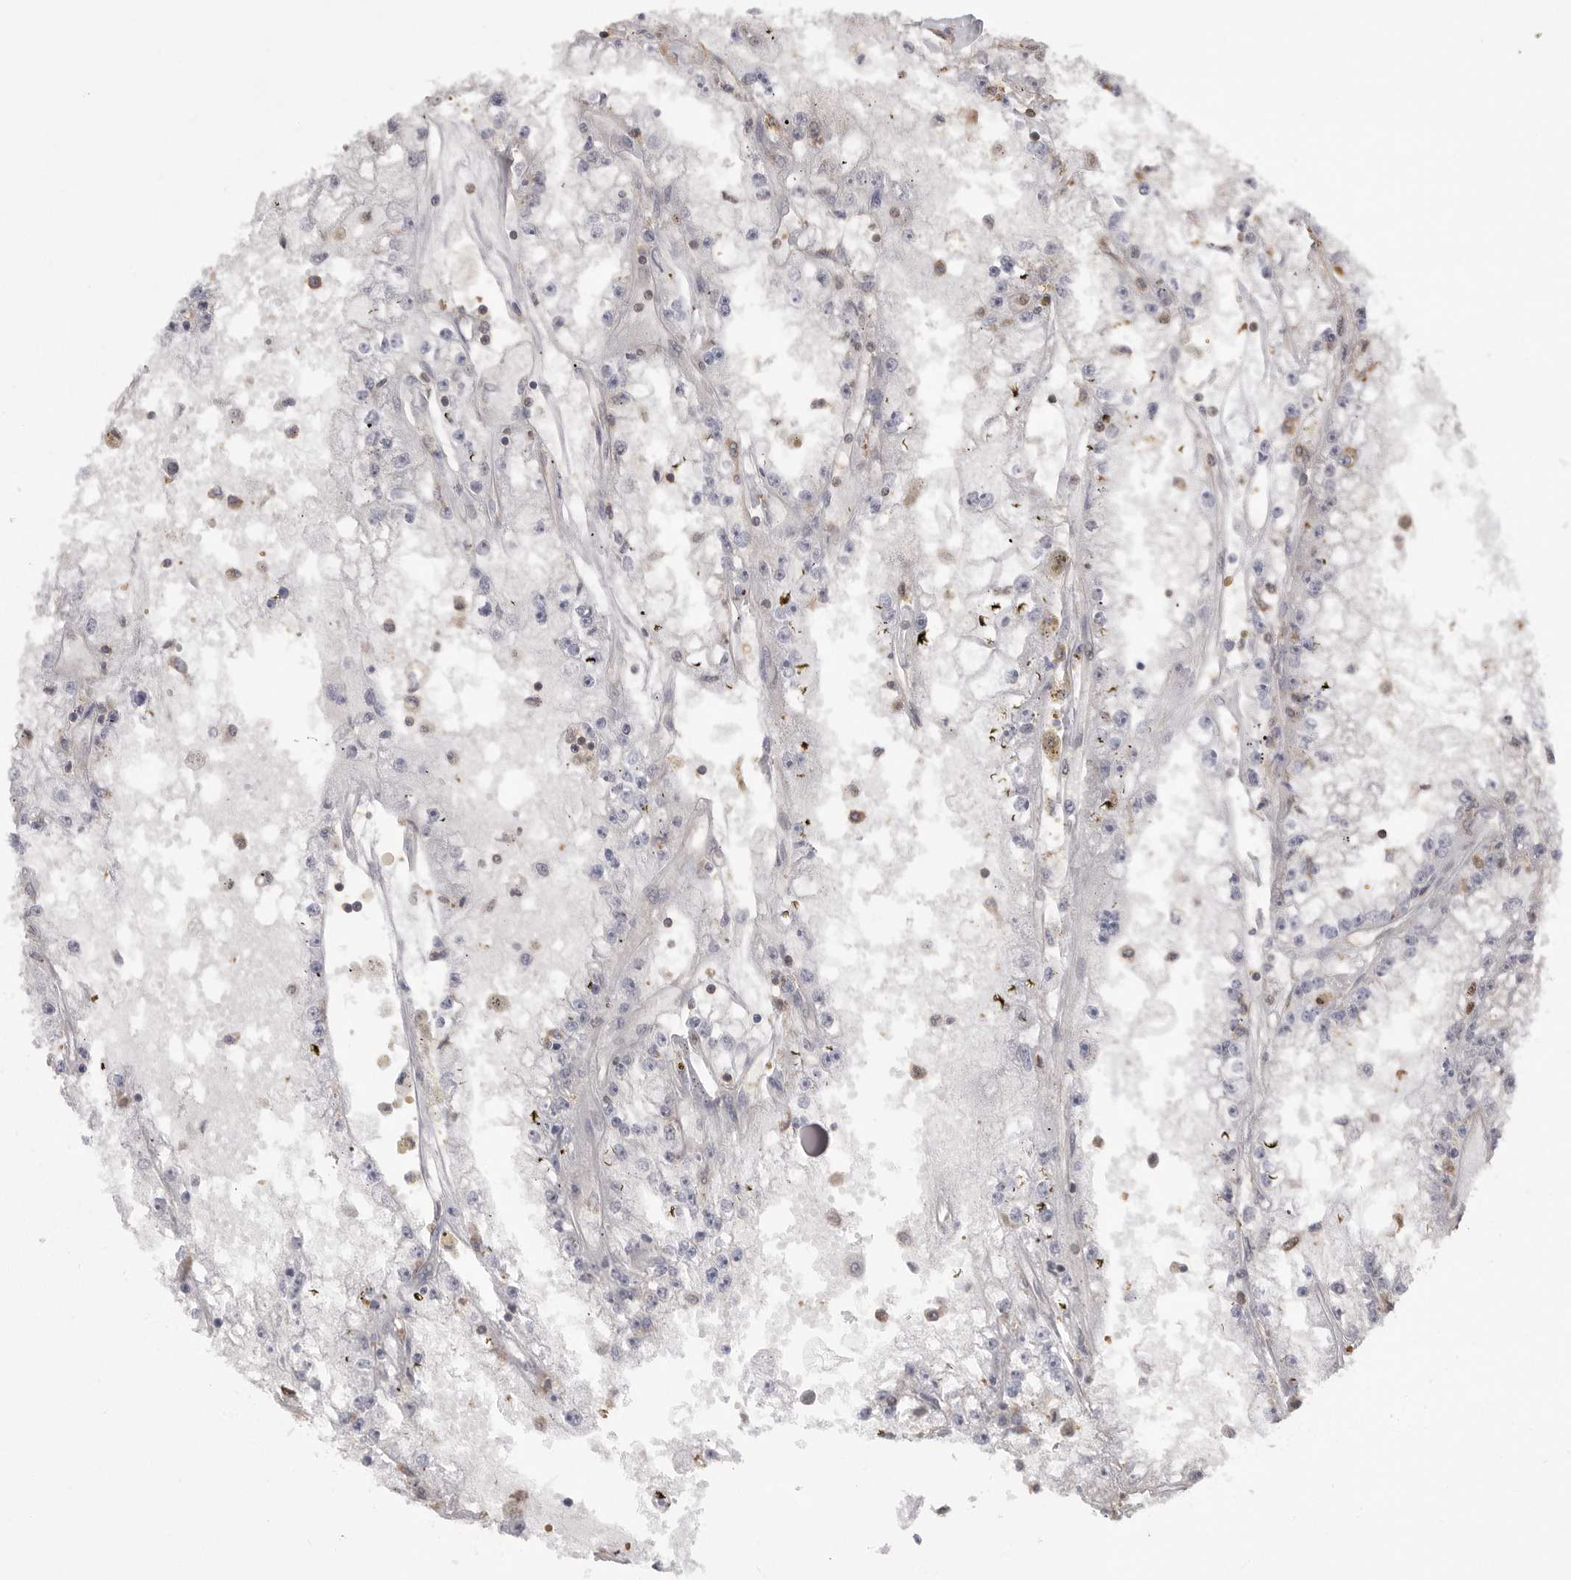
{"staining": {"intensity": "moderate", "quantity": "<25%", "location": "nuclear"}, "tissue": "renal cancer", "cell_type": "Tumor cells", "image_type": "cancer", "snomed": [{"axis": "morphology", "description": "Adenocarcinoma, NOS"}, {"axis": "topography", "description": "Kidney"}], "caption": "Immunohistochemistry micrograph of human renal adenocarcinoma stained for a protein (brown), which demonstrates low levels of moderate nuclear staining in approximately <25% of tumor cells.", "gene": "TOP2A", "patient": {"sex": "male", "age": 56}}